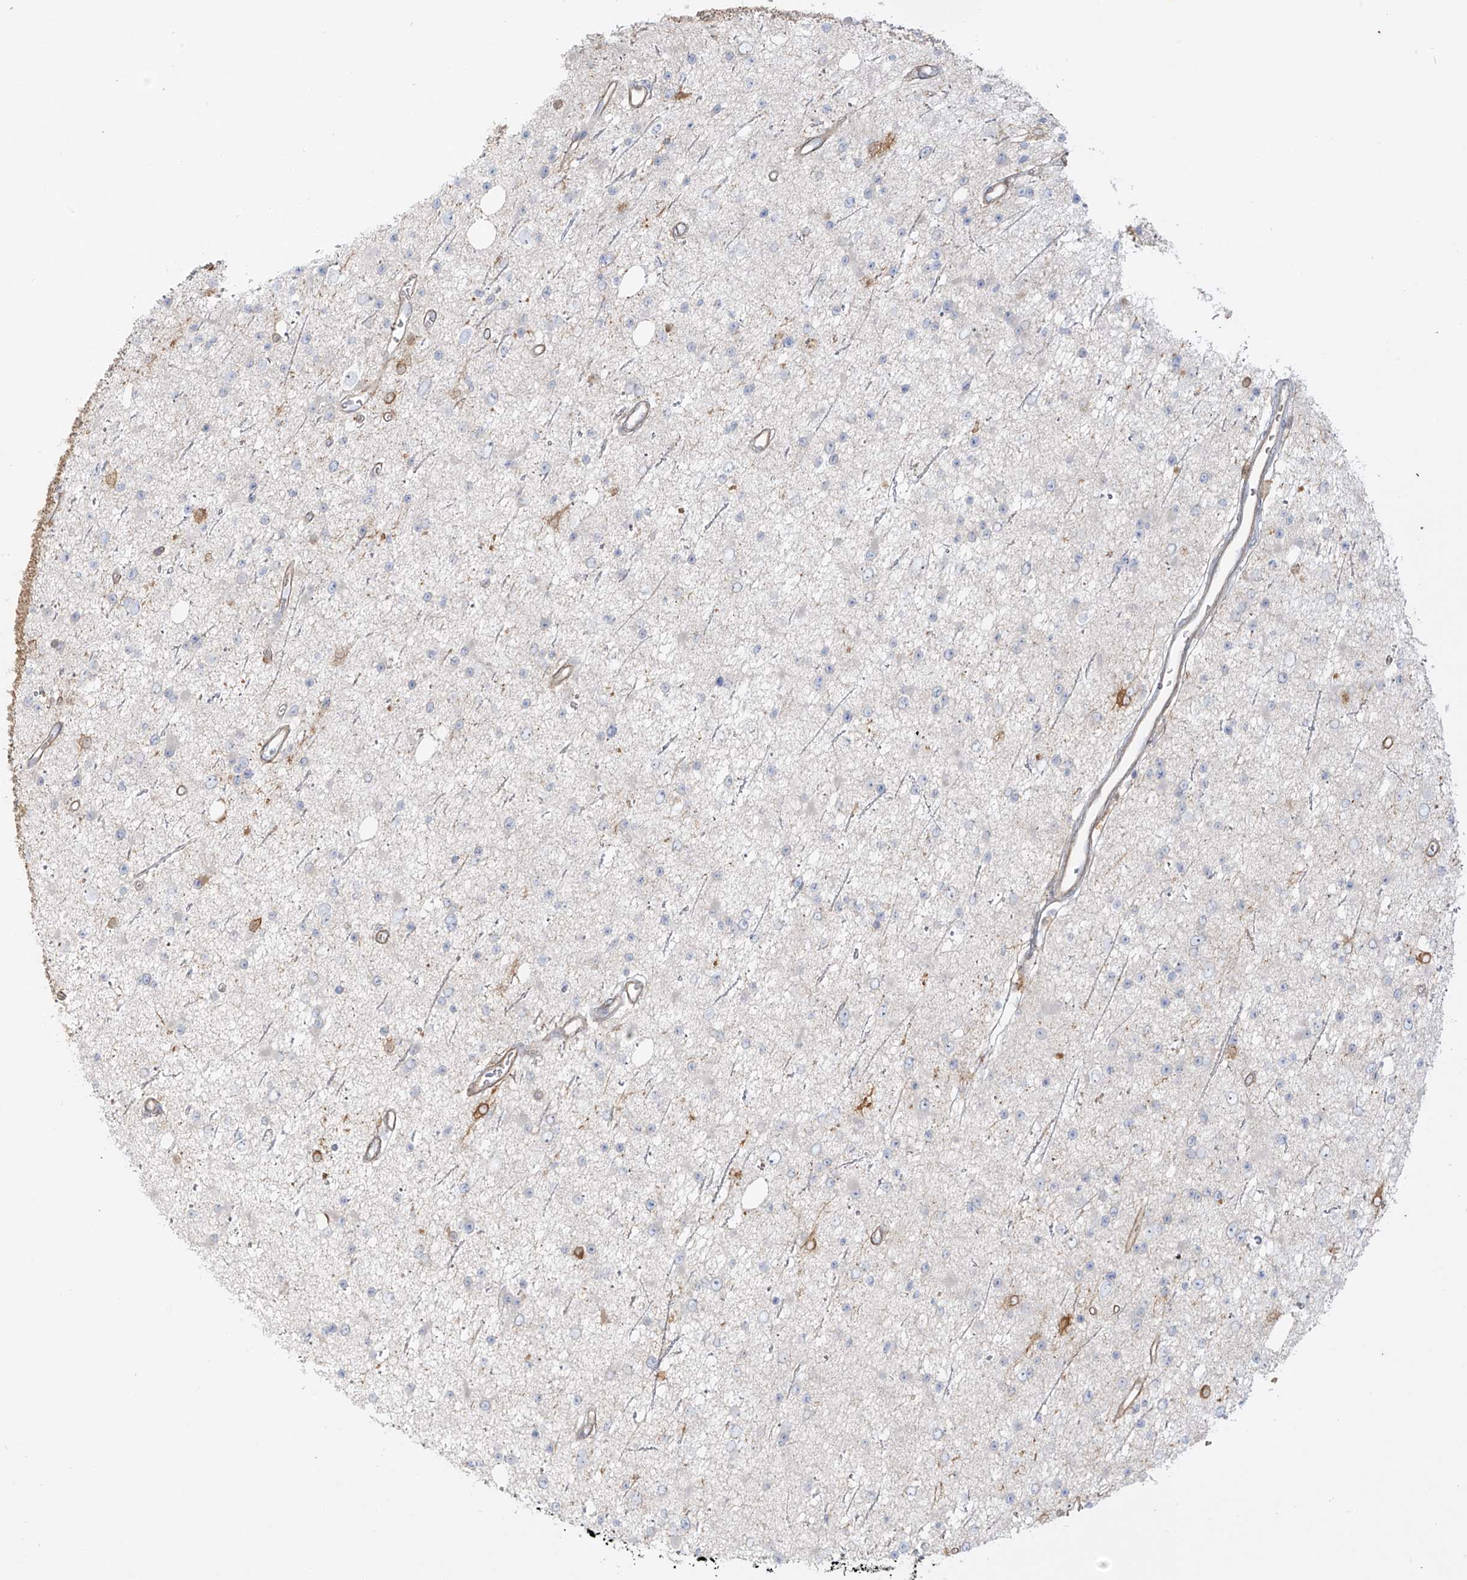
{"staining": {"intensity": "negative", "quantity": "none", "location": "none"}, "tissue": "glioma", "cell_type": "Tumor cells", "image_type": "cancer", "snomed": [{"axis": "morphology", "description": "Glioma, malignant, Low grade"}, {"axis": "topography", "description": "Cerebral cortex"}], "caption": "Tumor cells show no significant protein staining in malignant glioma (low-grade).", "gene": "UPK1B", "patient": {"sex": "female", "age": 39}}